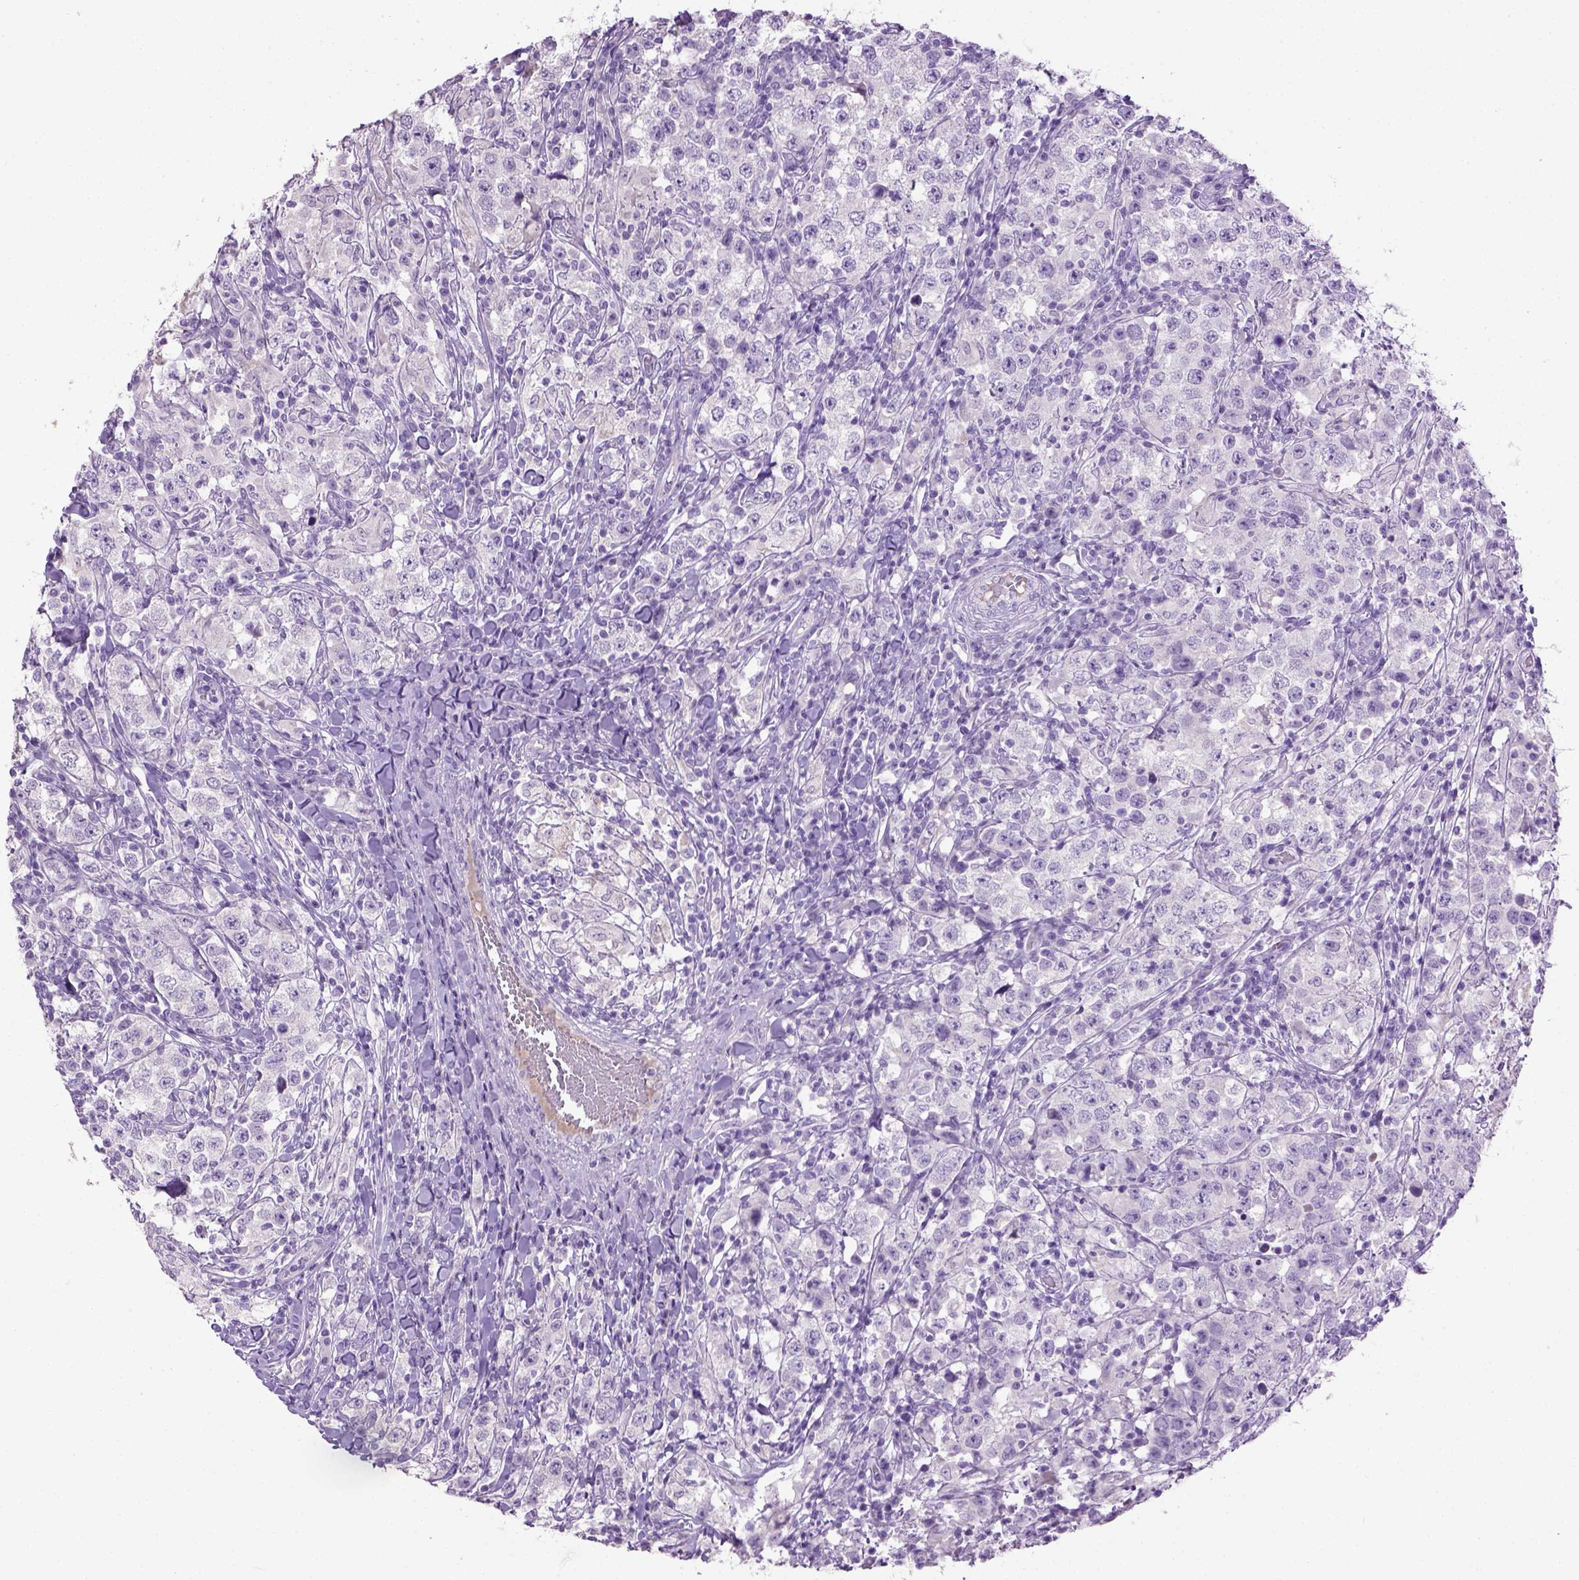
{"staining": {"intensity": "negative", "quantity": "none", "location": "none"}, "tissue": "testis cancer", "cell_type": "Tumor cells", "image_type": "cancer", "snomed": [{"axis": "morphology", "description": "Seminoma, NOS"}, {"axis": "morphology", "description": "Carcinoma, Embryonal, NOS"}, {"axis": "topography", "description": "Testis"}], "caption": "DAB immunohistochemical staining of human testis cancer (embryonal carcinoma) exhibits no significant expression in tumor cells.", "gene": "CYP24A1", "patient": {"sex": "male", "age": 41}}